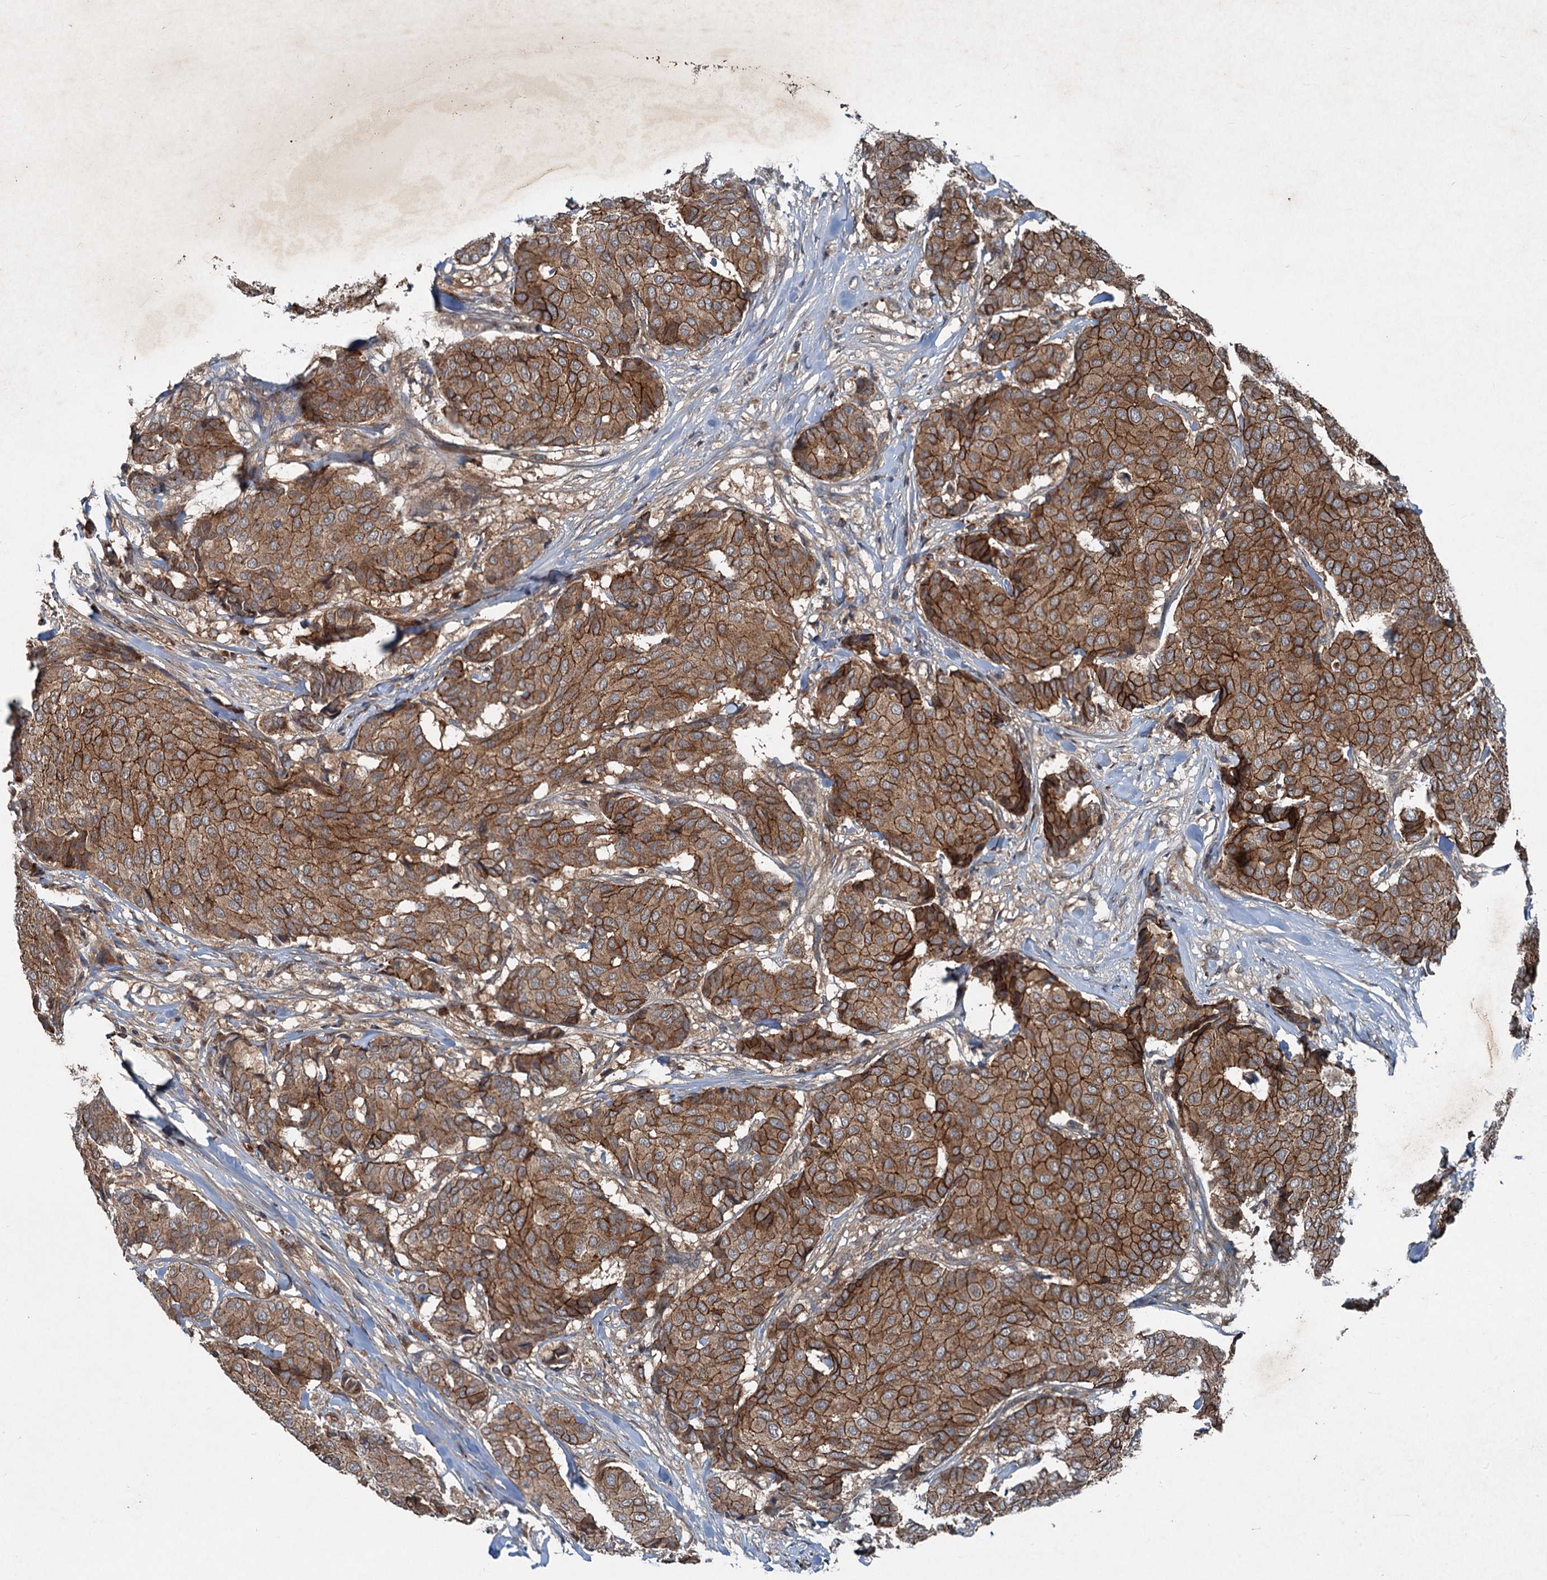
{"staining": {"intensity": "strong", "quantity": ">75%", "location": "cytoplasmic/membranous"}, "tissue": "breast cancer", "cell_type": "Tumor cells", "image_type": "cancer", "snomed": [{"axis": "morphology", "description": "Duct carcinoma"}, {"axis": "topography", "description": "Breast"}], "caption": "This photomicrograph exhibits IHC staining of human breast cancer (invasive ductal carcinoma), with high strong cytoplasmic/membranous staining in approximately >75% of tumor cells.", "gene": "N4BP2L2", "patient": {"sex": "female", "age": 75}}